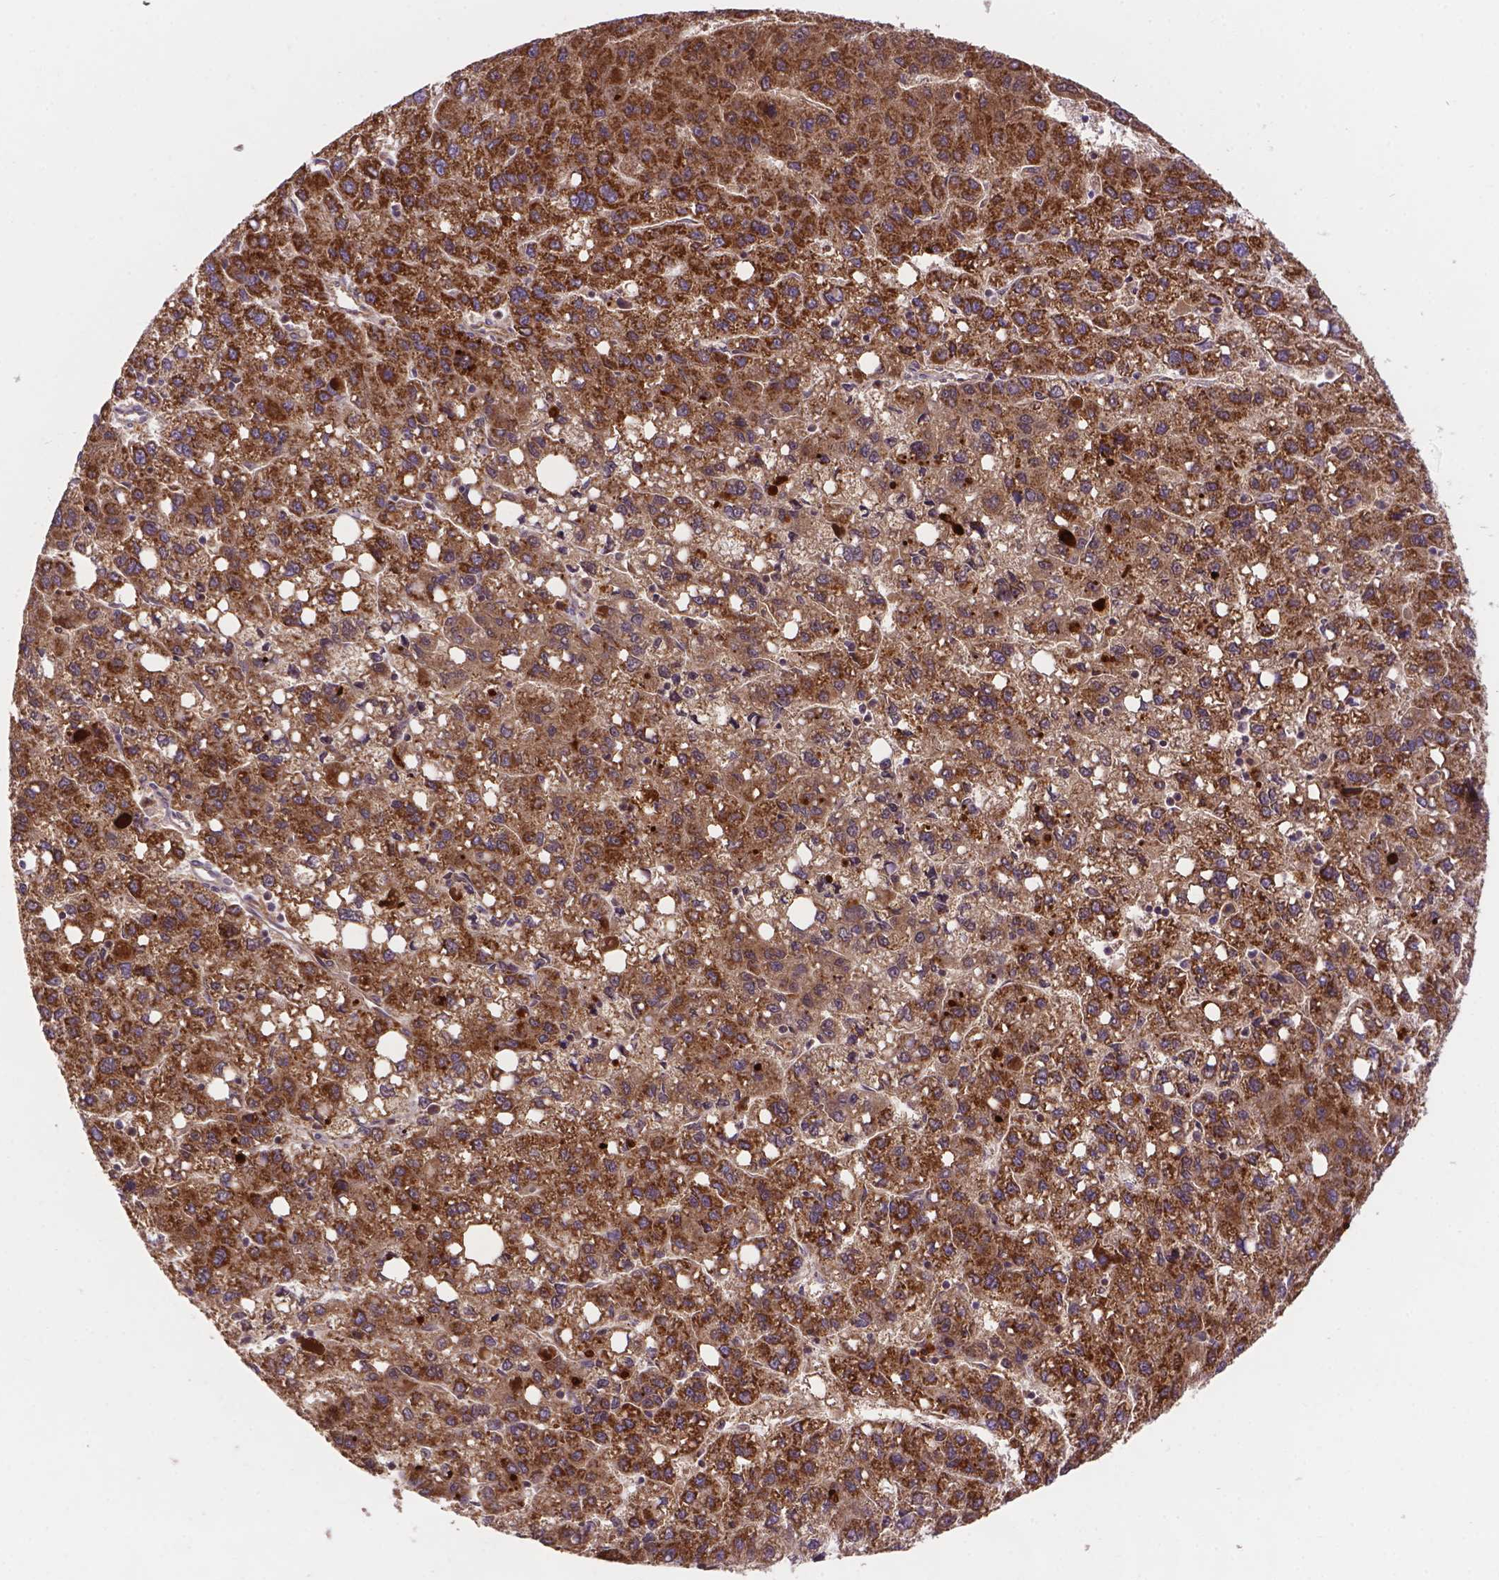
{"staining": {"intensity": "strong", "quantity": "25%-75%", "location": "cytoplasmic/membranous"}, "tissue": "liver cancer", "cell_type": "Tumor cells", "image_type": "cancer", "snomed": [{"axis": "morphology", "description": "Carcinoma, Hepatocellular, NOS"}, {"axis": "topography", "description": "Liver"}], "caption": "Immunohistochemistry (IHC) (DAB (3,3'-diaminobenzidine)) staining of human hepatocellular carcinoma (liver) shows strong cytoplasmic/membranous protein expression in about 25%-75% of tumor cells.", "gene": "AK3", "patient": {"sex": "female", "age": 82}}